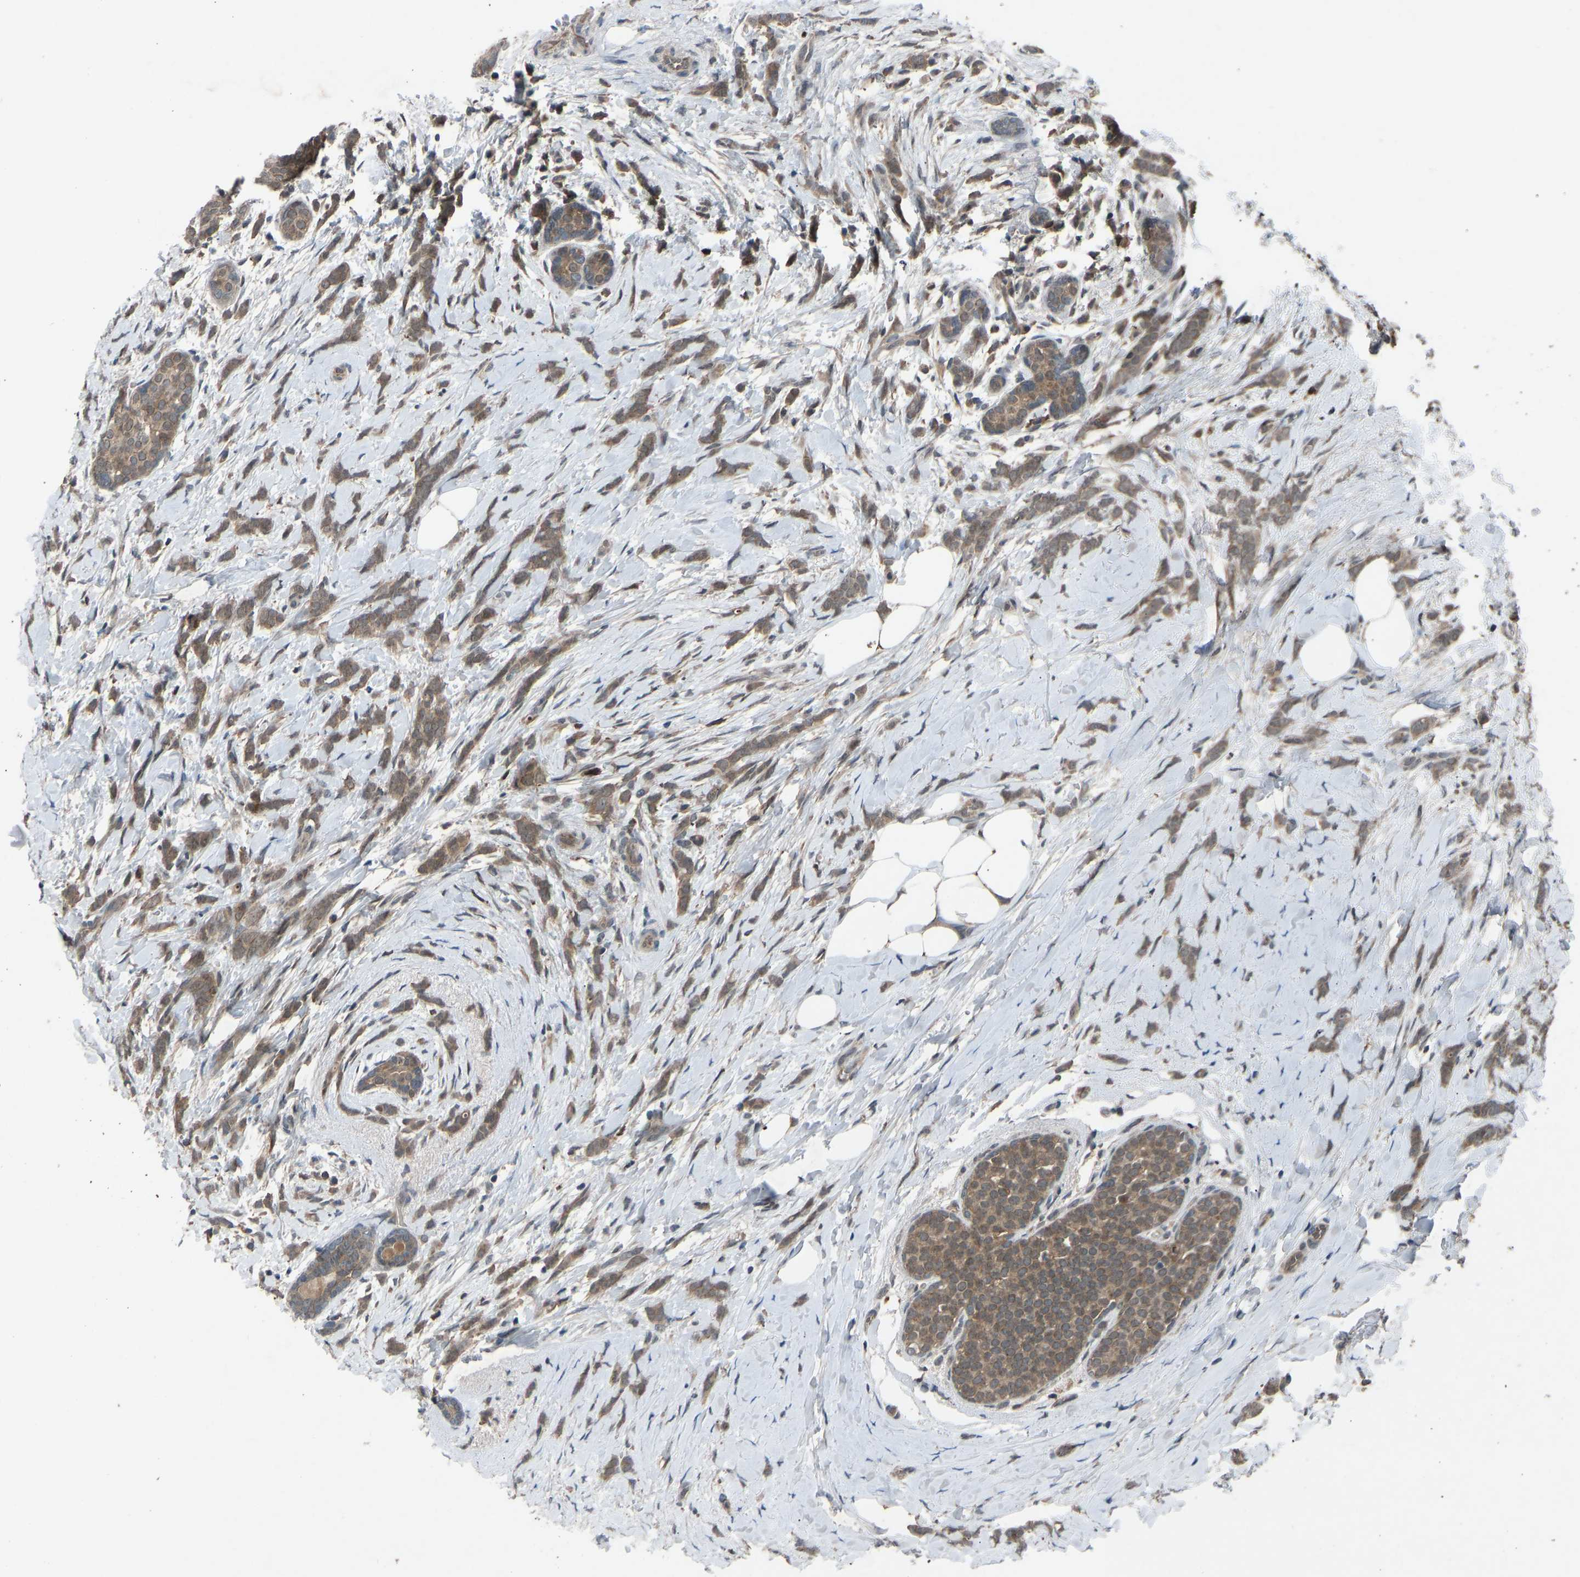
{"staining": {"intensity": "moderate", "quantity": ">75%", "location": "cytoplasmic/membranous"}, "tissue": "breast cancer", "cell_type": "Tumor cells", "image_type": "cancer", "snomed": [{"axis": "morphology", "description": "Lobular carcinoma, in situ"}, {"axis": "morphology", "description": "Lobular carcinoma"}, {"axis": "topography", "description": "Breast"}], "caption": "Breast cancer (lobular carcinoma) was stained to show a protein in brown. There is medium levels of moderate cytoplasmic/membranous positivity in about >75% of tumor cells.", "gene": "SLC43A1", "patient": {"sex": "female", "age": 41}}